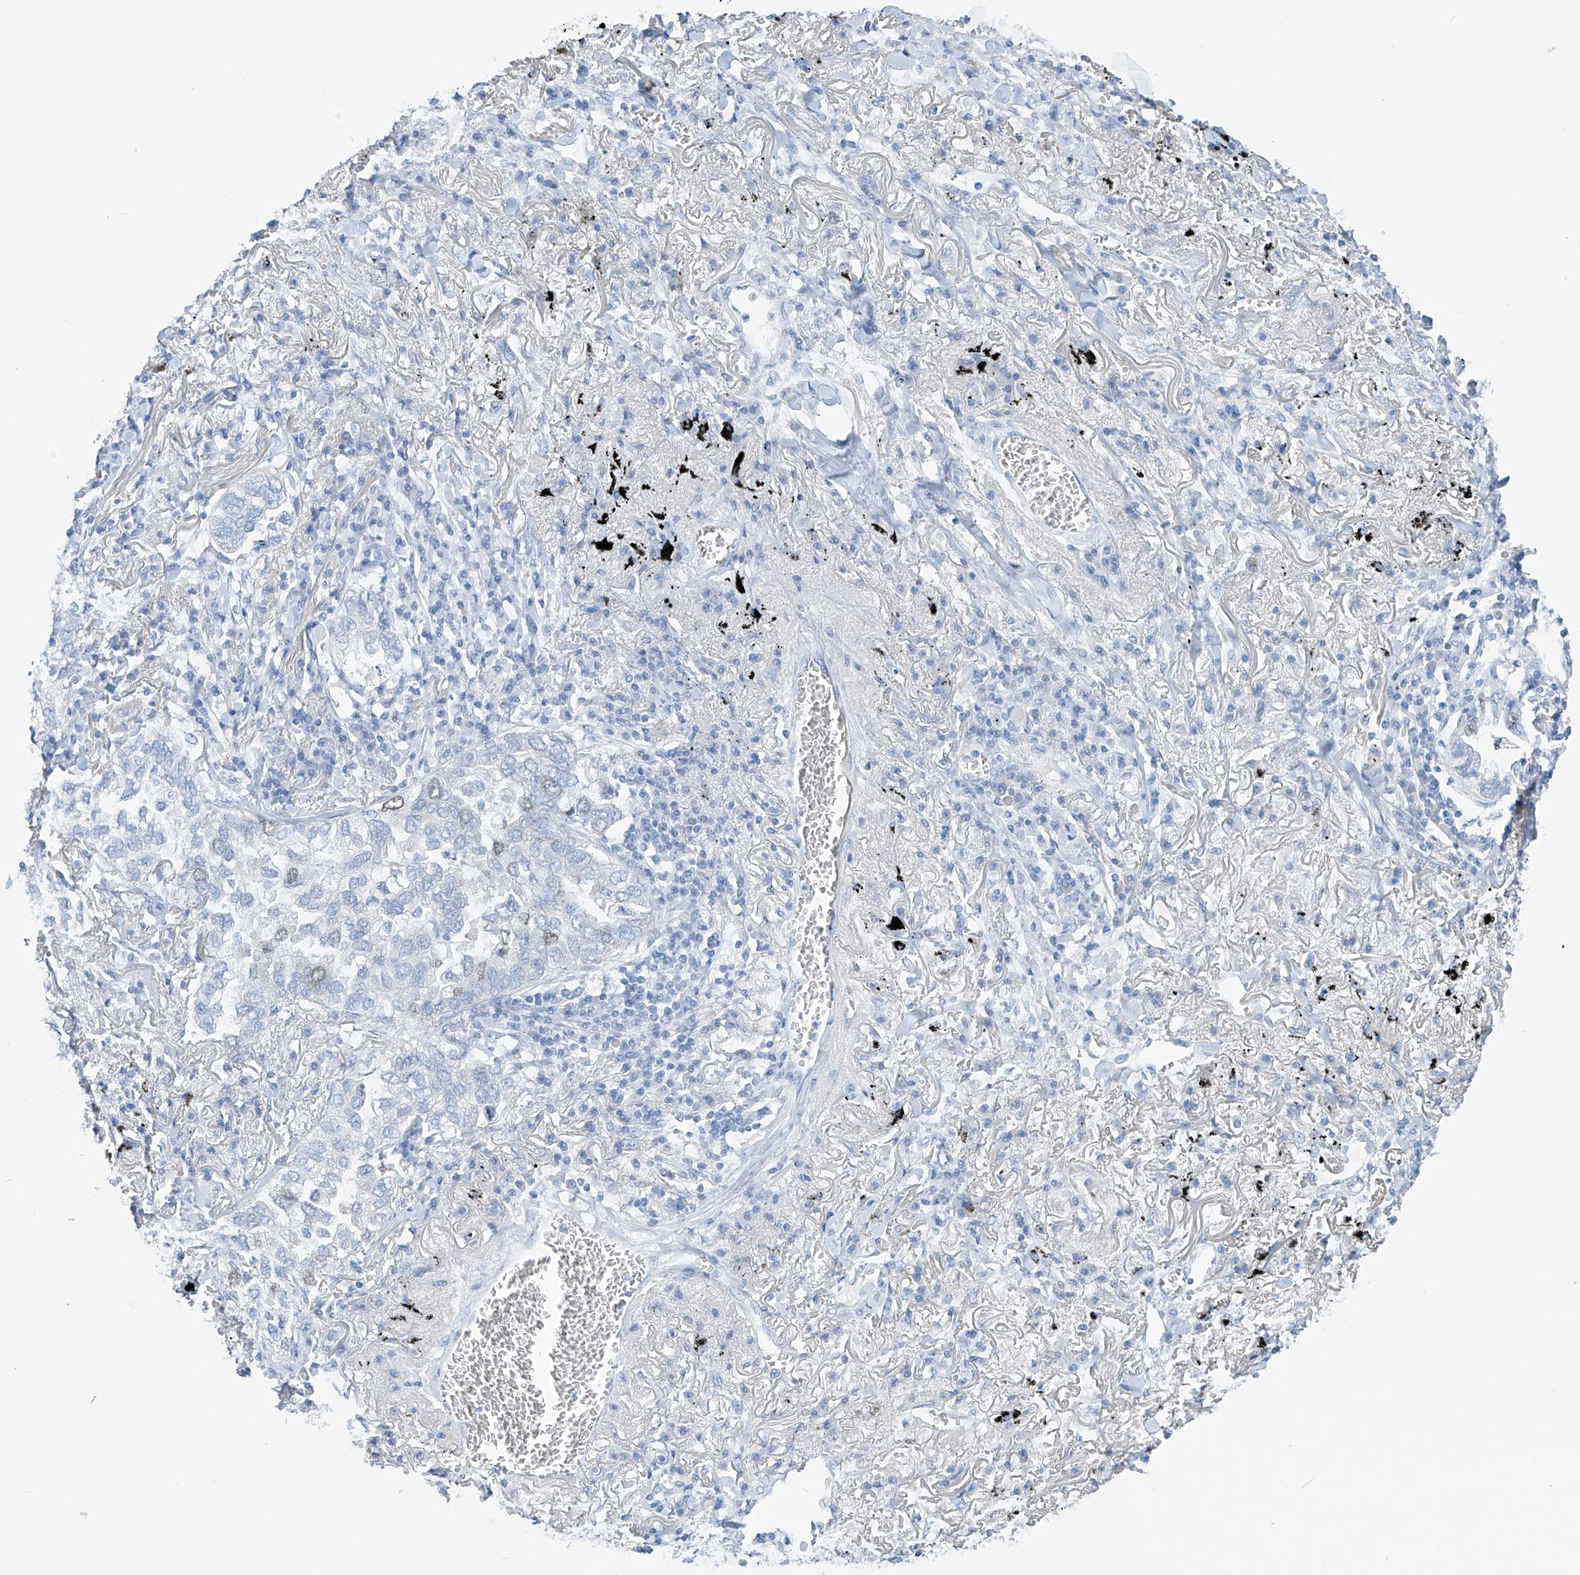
{"staining": {"intensity": "negative", "quantity": "none", "location": "none"}, "tissue": "lung cancer", "cell_type": "Tumor cells", "image_type": "cancer", "snomed": [{"axis": "morphology", "description": "Adenocarcinoma, NOS"}, {"axis": "topography", "description": "Lung"}], "caption": "A high-resolution micrograph shows immunohistochemistry staining of lung adenocarcinoma, which displays no significant expression in tumor cells.", "gene": "SGO2", "patient": {"sex": "male", "age": 65}}